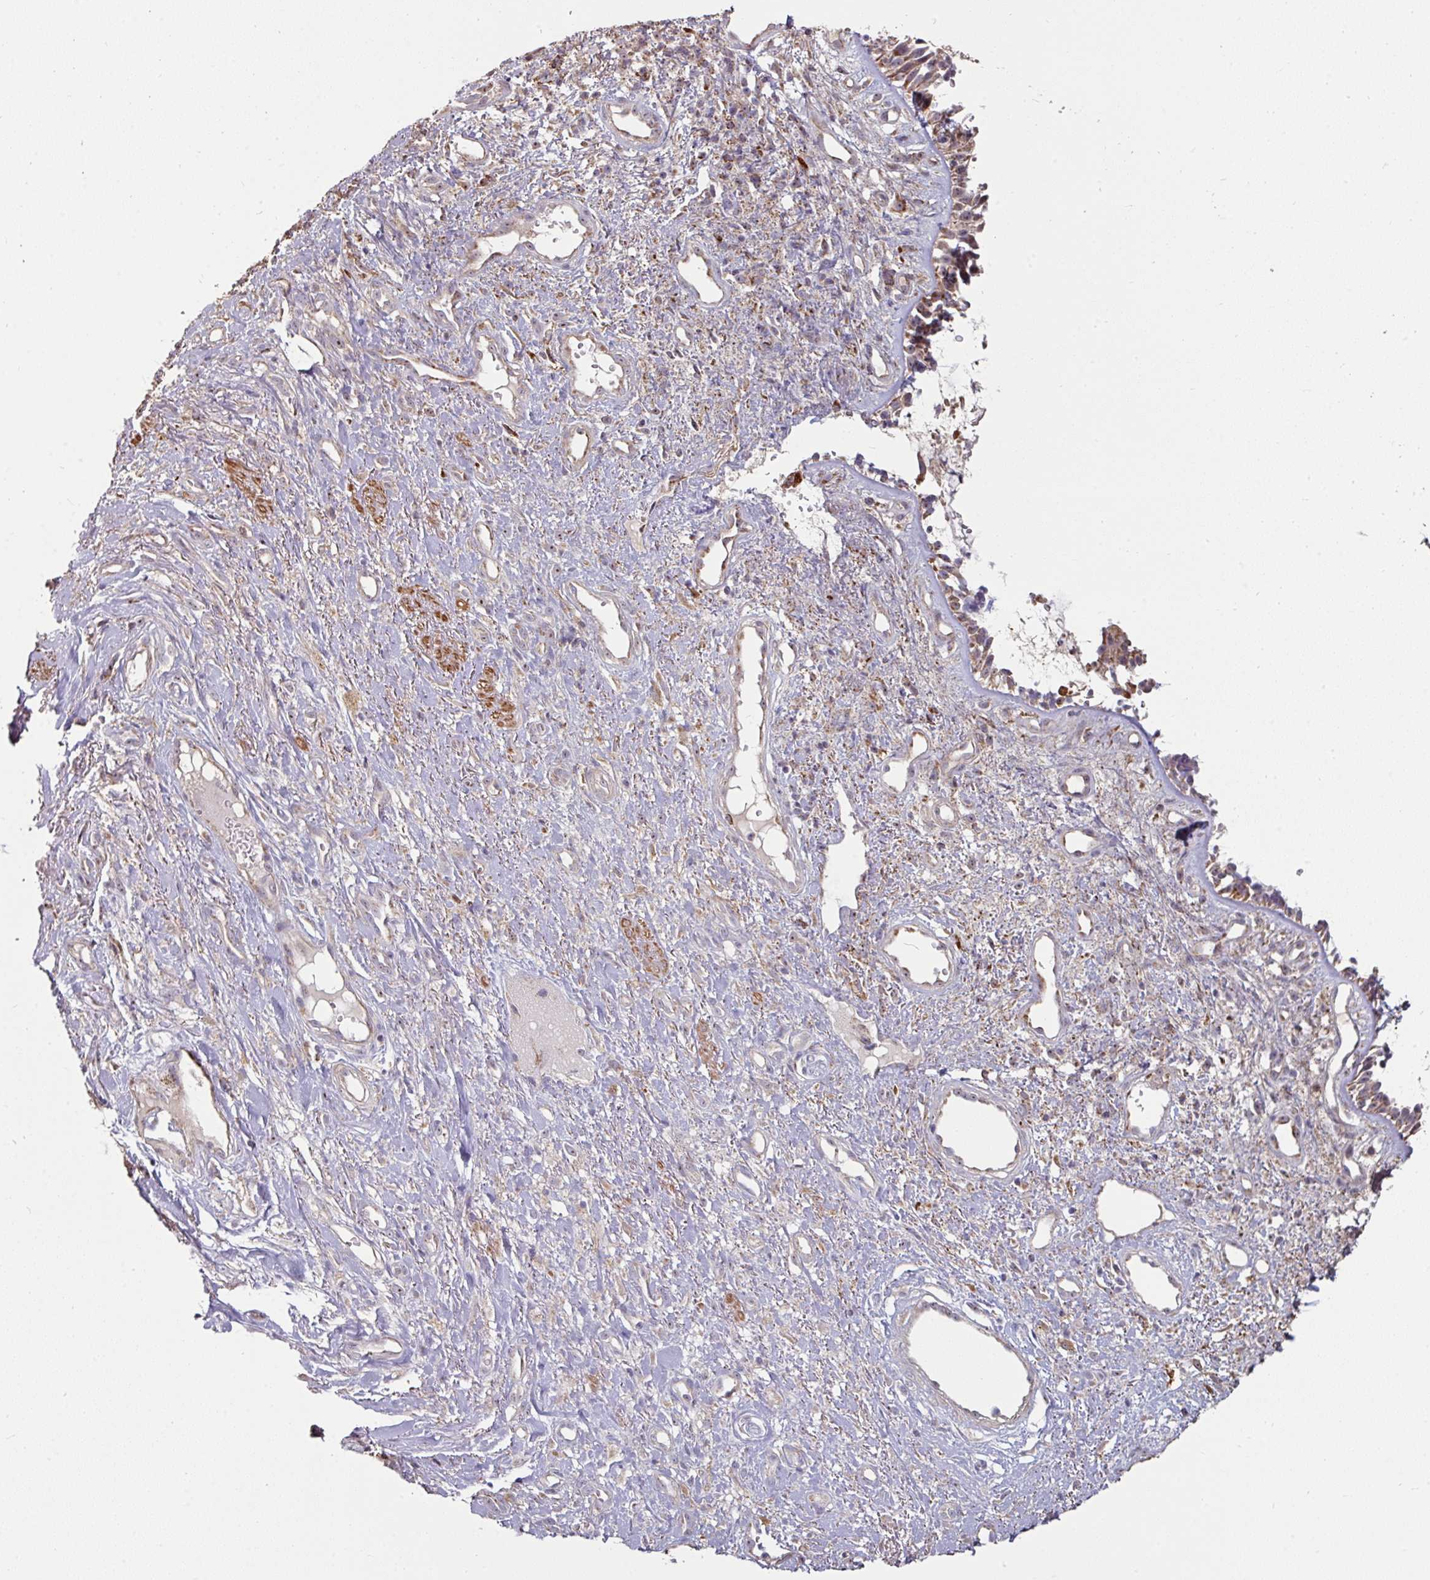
{"staining": {"intensity": "moderate", "quantity": "25%-75%", "location": "cytoplasmic/membranous"}, "tissue": "nasopharynx", "cell_type": "Respiratory epithelial cells", "image_type": "normal", "snomed": [{"axis": "morphology", "description": "Normal tissue, NOS"}, {"axis": "topography", "description": "Cartilage tissue"}, {"axis": "topography", "description": "Nasopharynx"}, {"axis": "topography", "description": "Thyroid gland"}], "caption": "Protein staining of benign nasopharynx reveals moderate cytoplasmic/membranous staining in about 25%-75% of respiratory epithelial cells.", "gene": "OR2D3", "patient": {"sex": "male", "age": 63}}